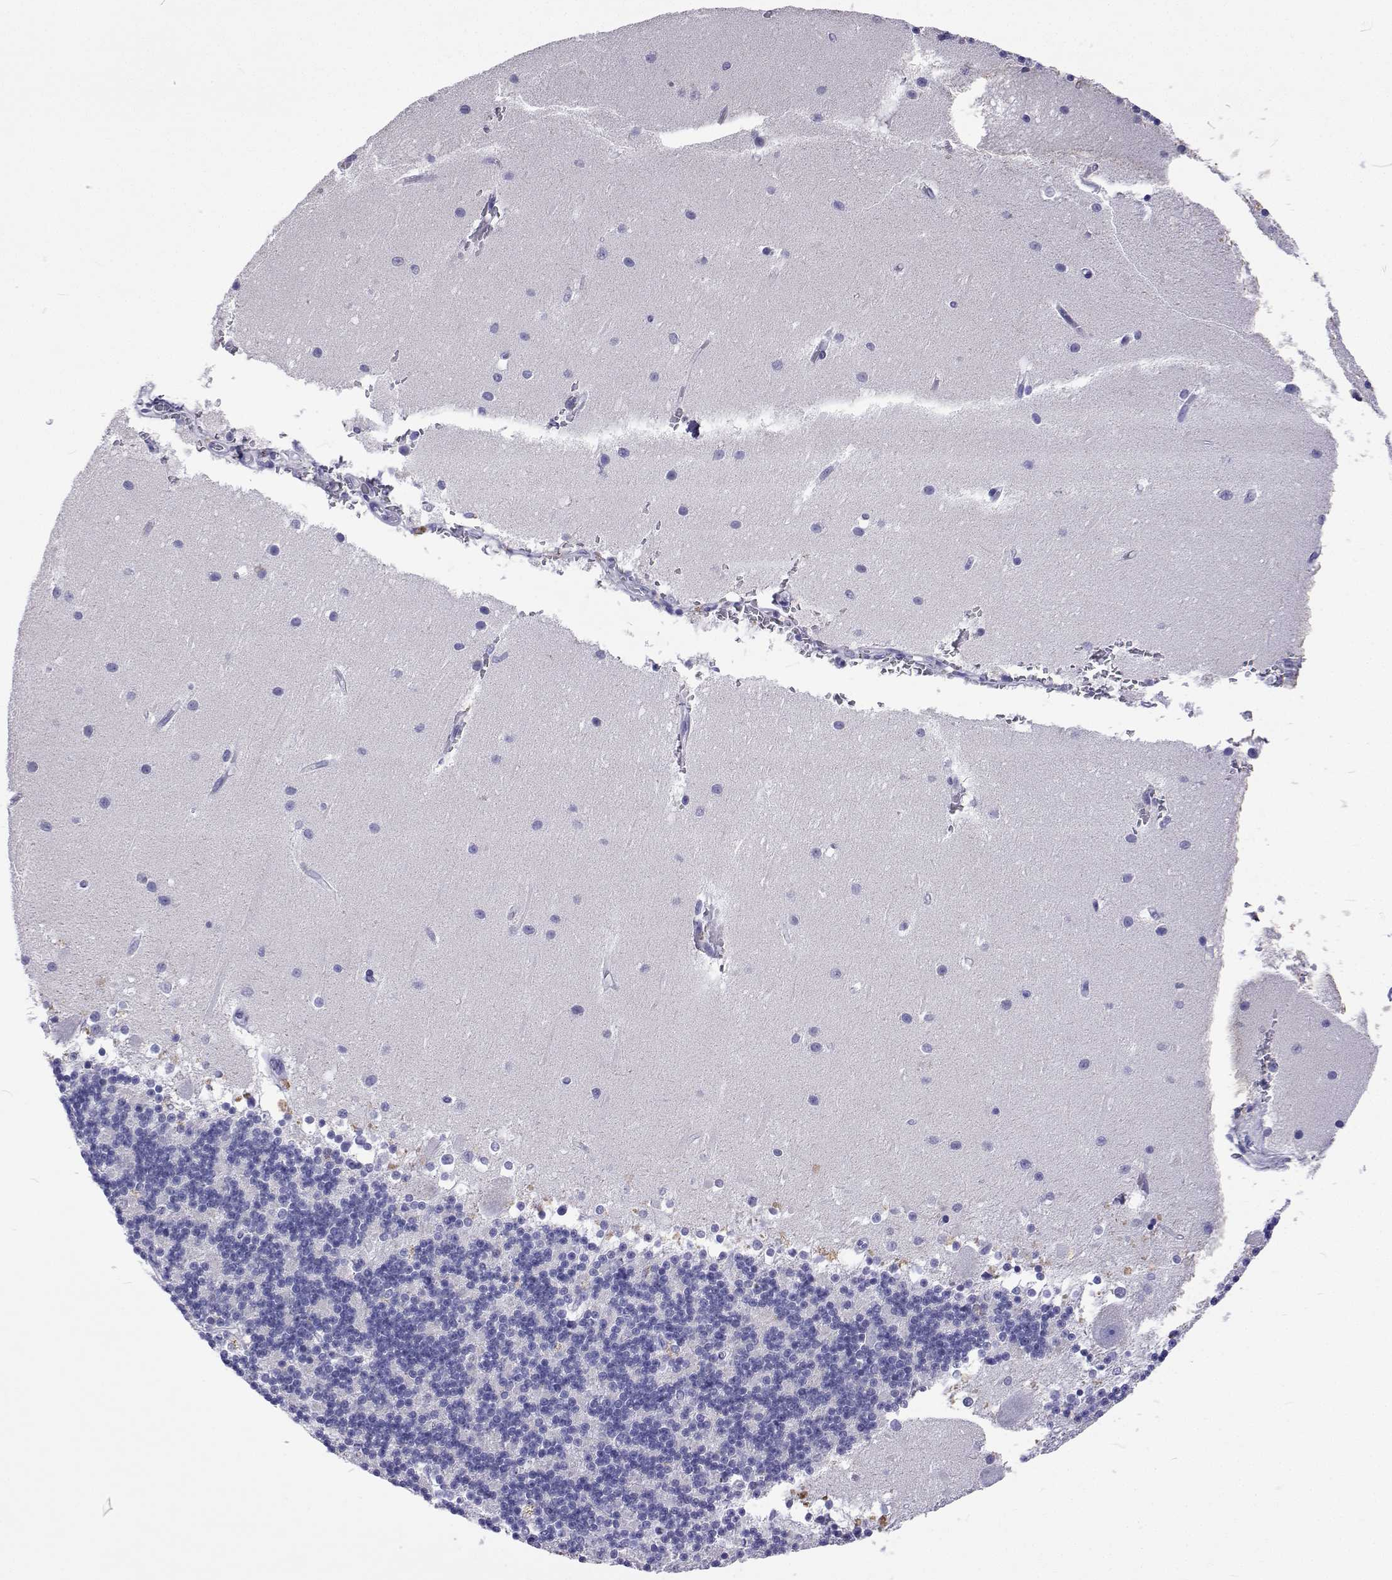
{"staining": {"intensity": "negative", "quantity": "none", "location": "none"}, "tissue": "cerebellum", "cell_type": "Cells in granular layer", "image_type": "normal", "snomed": [{"axis": "morphology", "description": "Normal tissue, NOS"}, {"axis": "topography", "description": "Cerebellum"}], "caption": "An IHC image of benign cerebellum is shown. There is no staining in cells in granular layer of cerebellum. The staining was performed using DAB (3,3'-diaminobenzidine) to visualize the protein expression in brown, while the nuclei were stained in blue with hematoxylin (Magnification: 20x).", "gene": "UMODL1", "patient": {"sex": "male", "age": 54}}